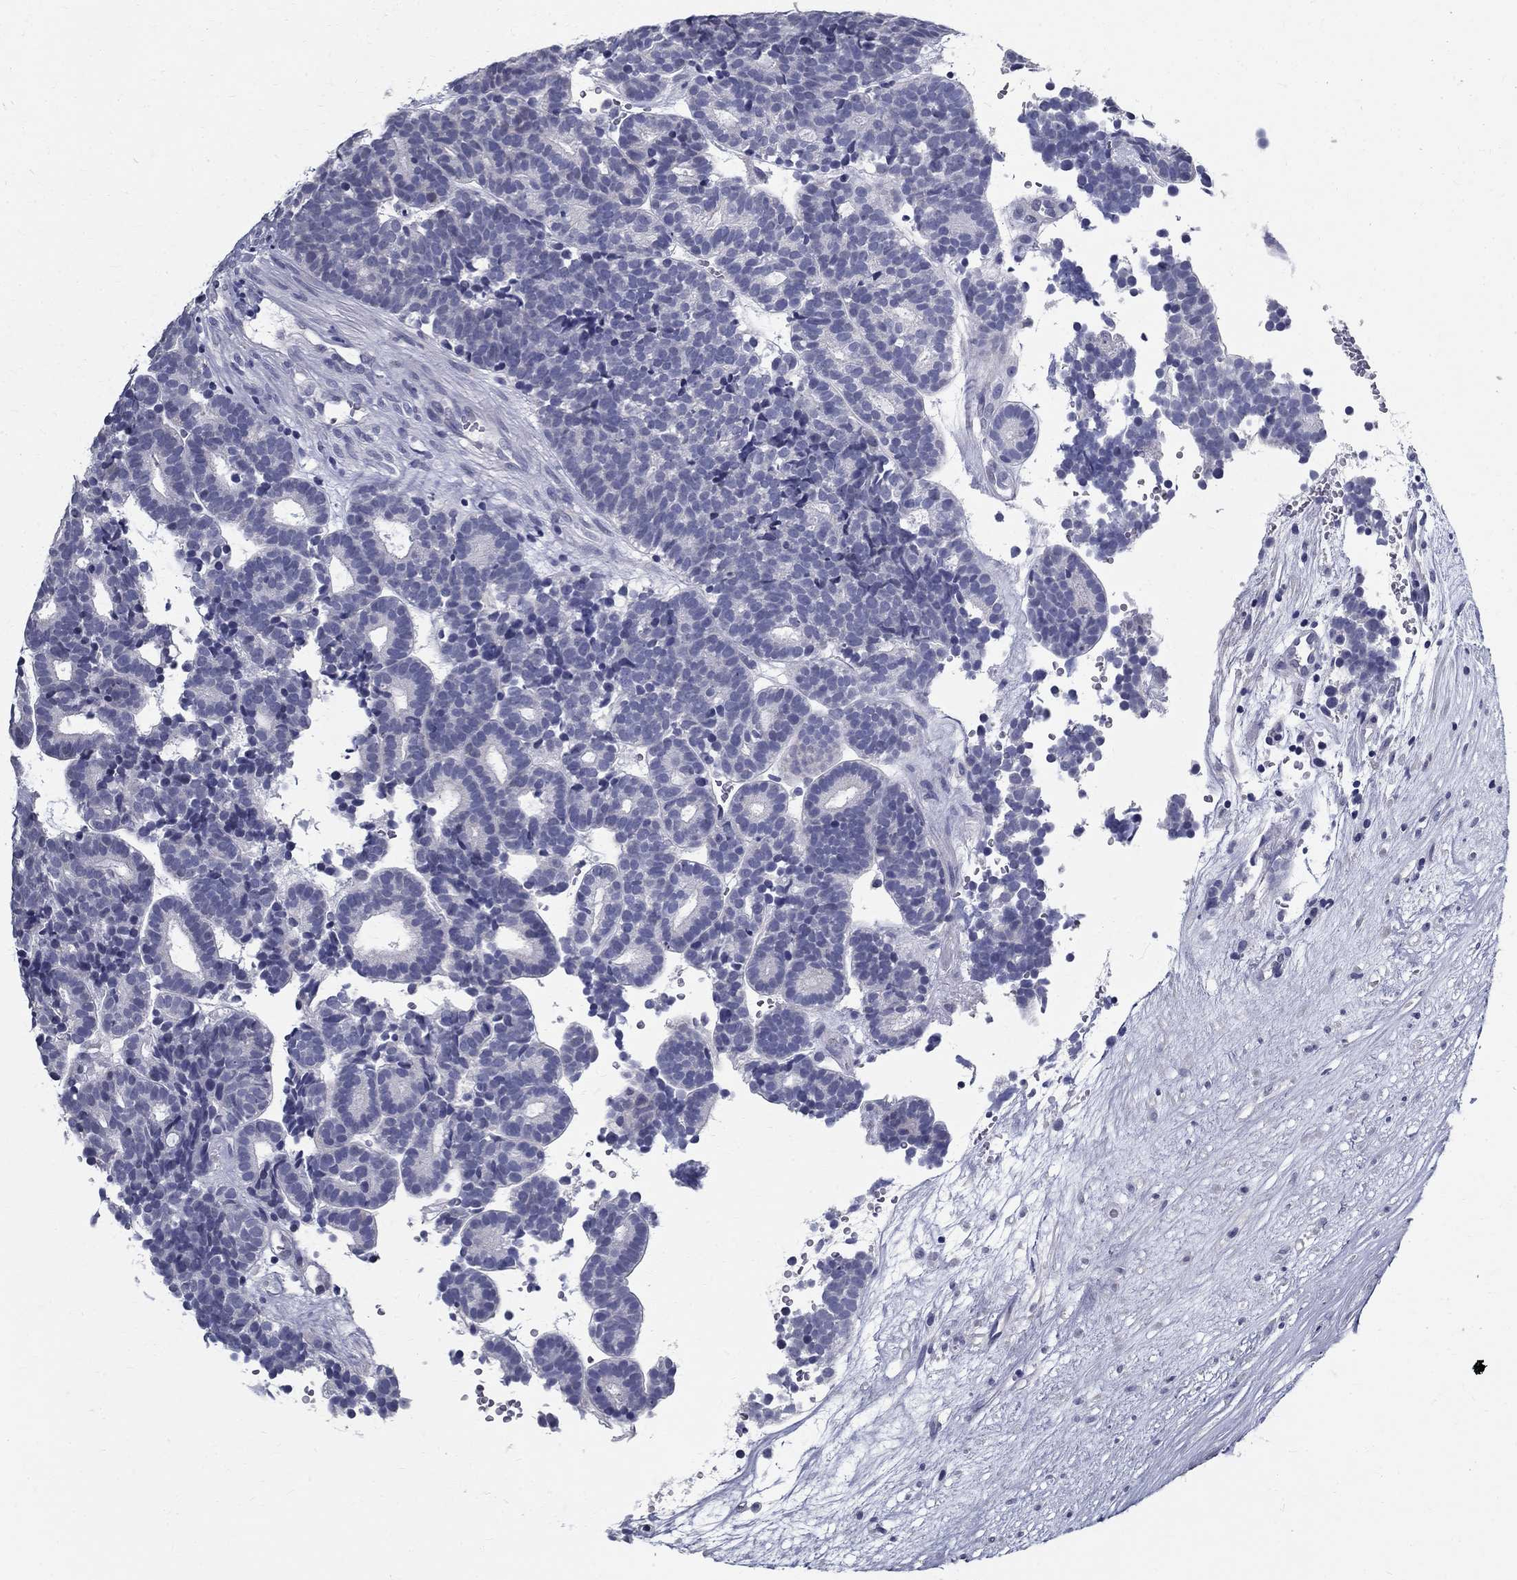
{"staining": {"intensity": "negative", "quantity": "none", "location": "none"}, "tissue": "head and neck cancer", "cell_type": "Tumor cells", "image_type": "cancer", "snomed": [{"axis": "morphology", "description": "Adenocarcinoma, NOS"}, {"axis": "topography", "description": "Head-Neck"}], "caption": "Immunohistochemistry histopathology image of human head and neck adenocarcinoma stained for a protein (brown), which displays no expression in tumor cells. (DAB IHC, high magnification).", "gene": "TGM4", "patient": {"sex": "female", "age": 81}}